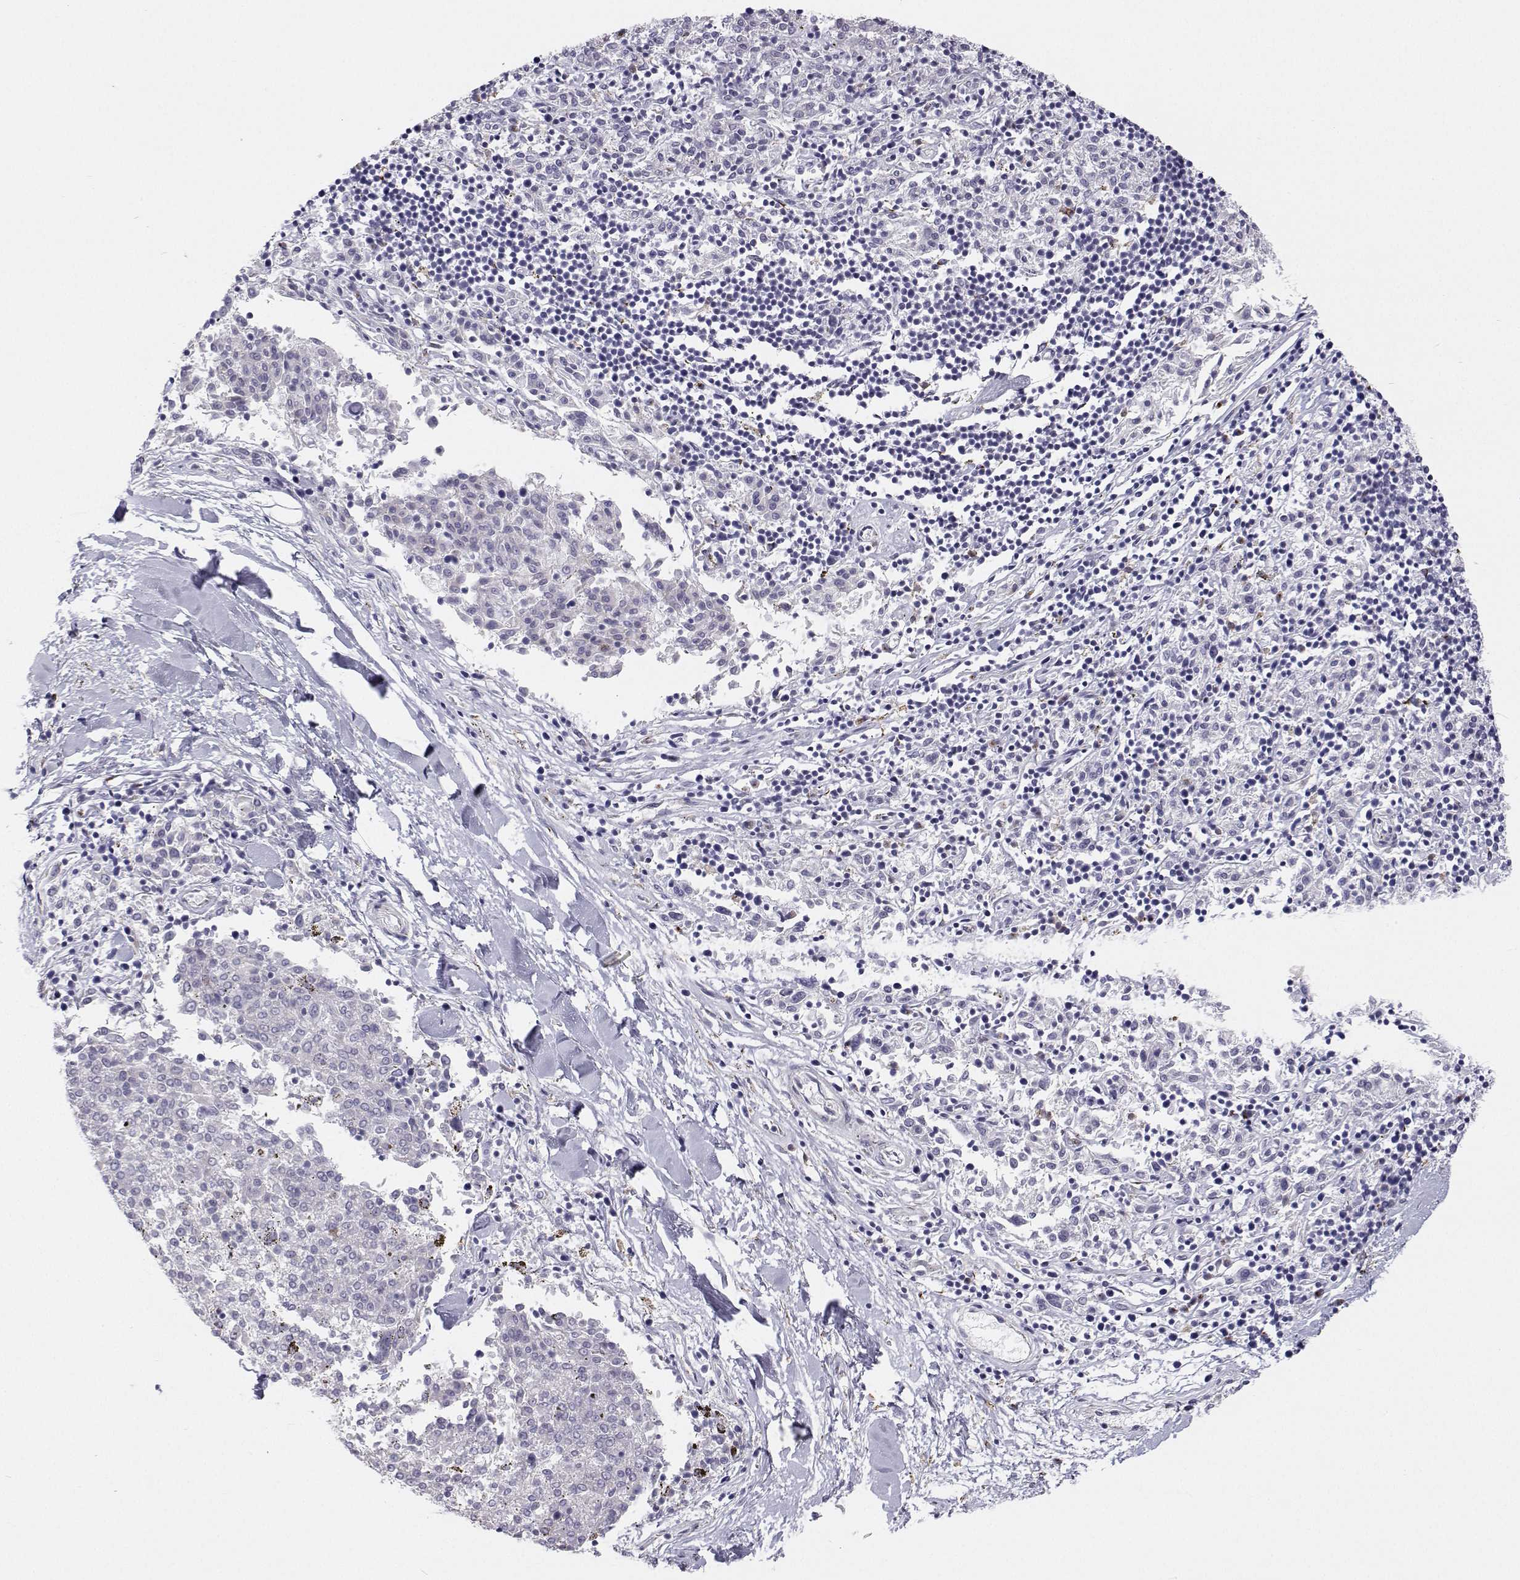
{"staining": {"intensity": "negative", "quantity": "none", "location": "none"}, "tissue": "melanoma", "cell_type": "Tumor cells", "image_type": "cancer", "snomed": [{"axis": "morphology", "description": "Malignant melanoma, NOS"}, {"axis": "topography", "description": "Skin"}], "caption": "Tumor cells show no significant expression in melanoma. (DAB (3,3'-diaminobenzidine) IHC with hematoxylin counter stain).", "gene": "STARD13", "patient": {"sex": "female", "age": 72}}